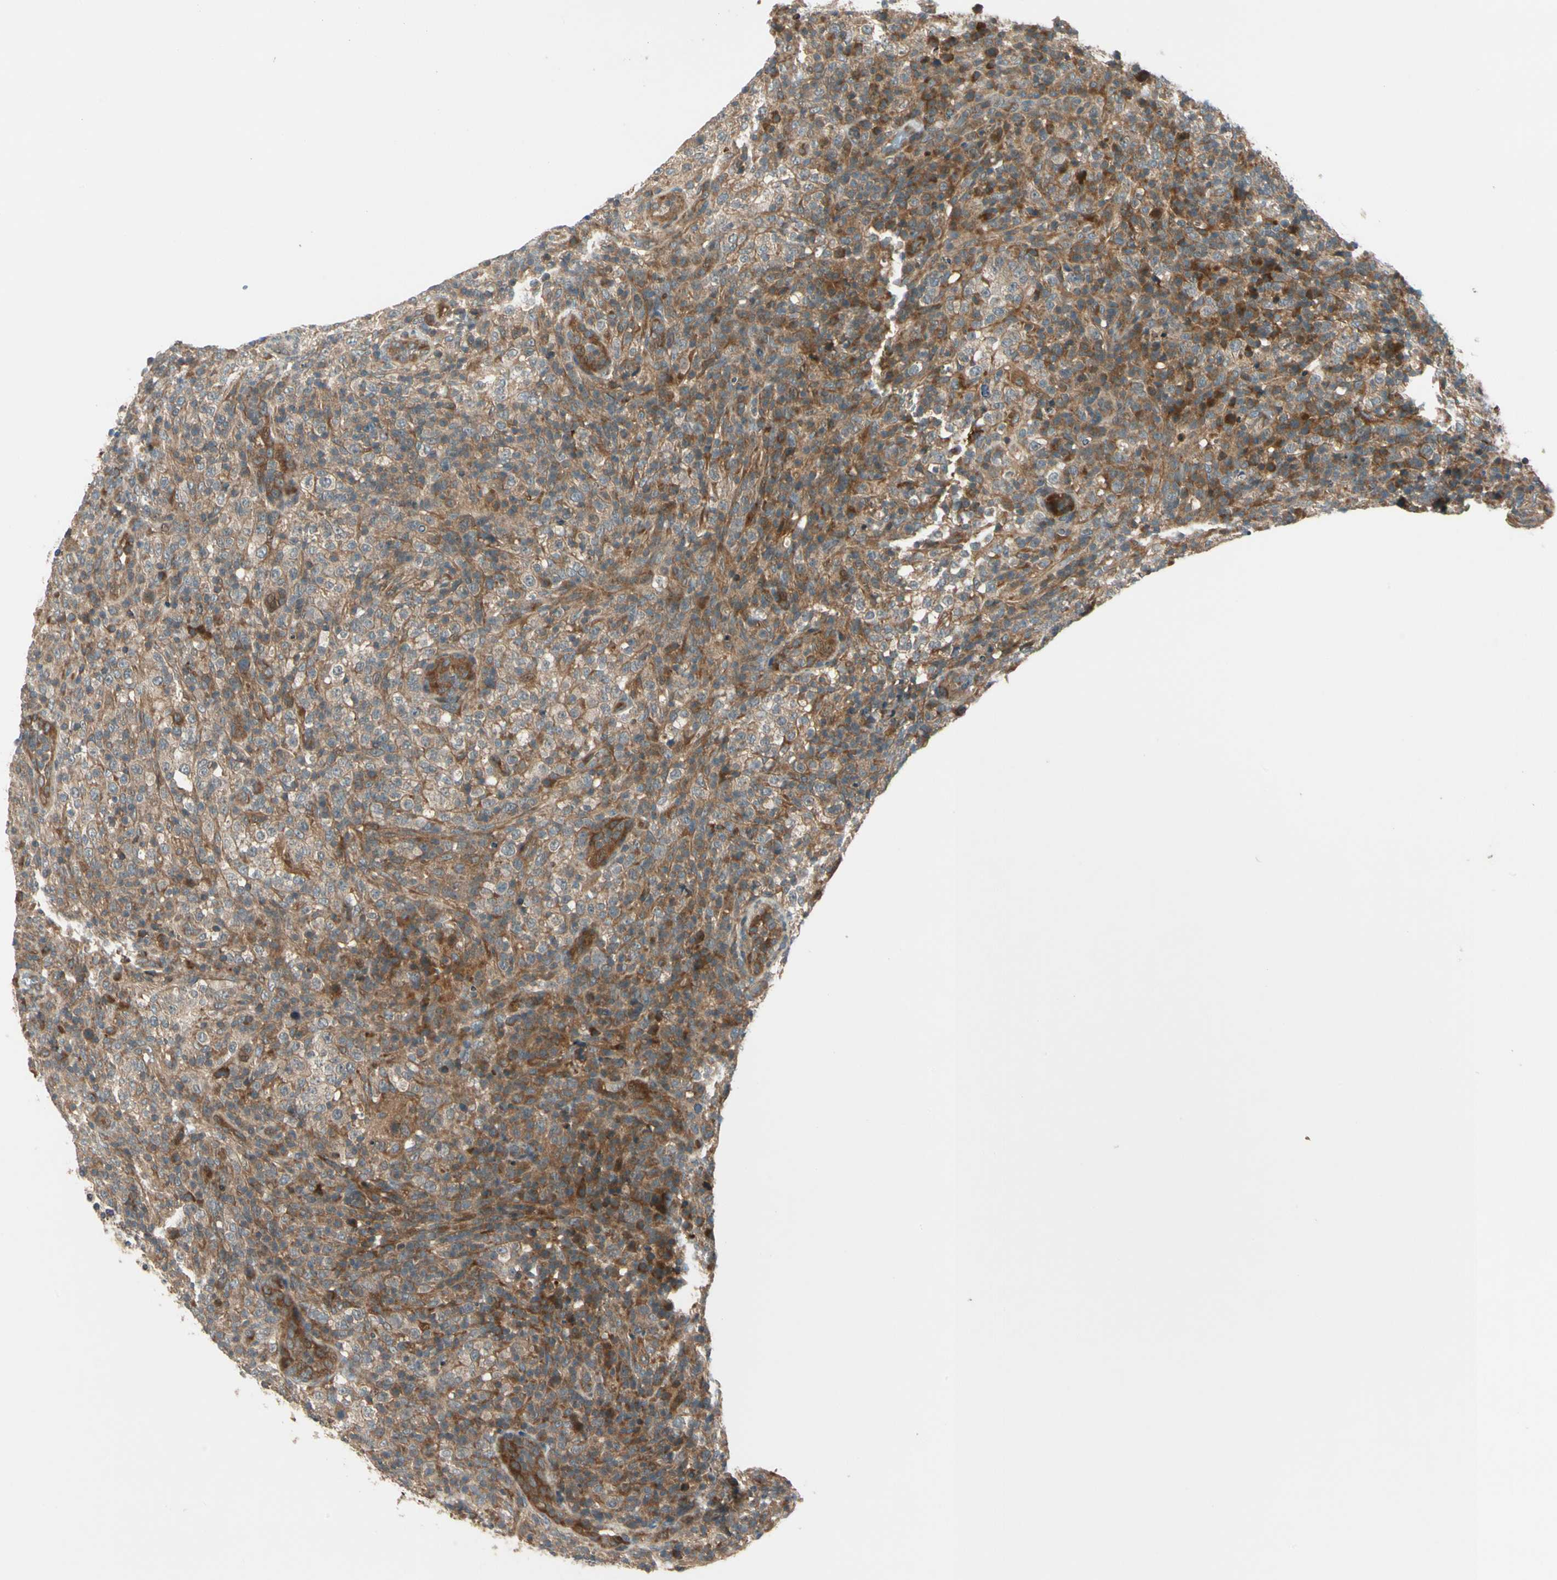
{"staining": {"intensity": "moderate", "quantity": ">75%", "location": "cytoplasmic/membranous"}, "tissue": "lymphoma", "cell_type": "Tumor cells", "image_type": "cancer", "snomed": [{"axis": "morphology", "description": "Malignant lymphoma, non-Hodgkin's type, High grade"}, {"axis": "topography", "description": "Lymph node"}], "caption": "Tumor cells display medium levels of moderate cytoplasmic/membranous expression in approximately >75% of cells in human lymphoma.", "gene": "ACVR1C", "patient": {"sex": "female", "age": 76}}